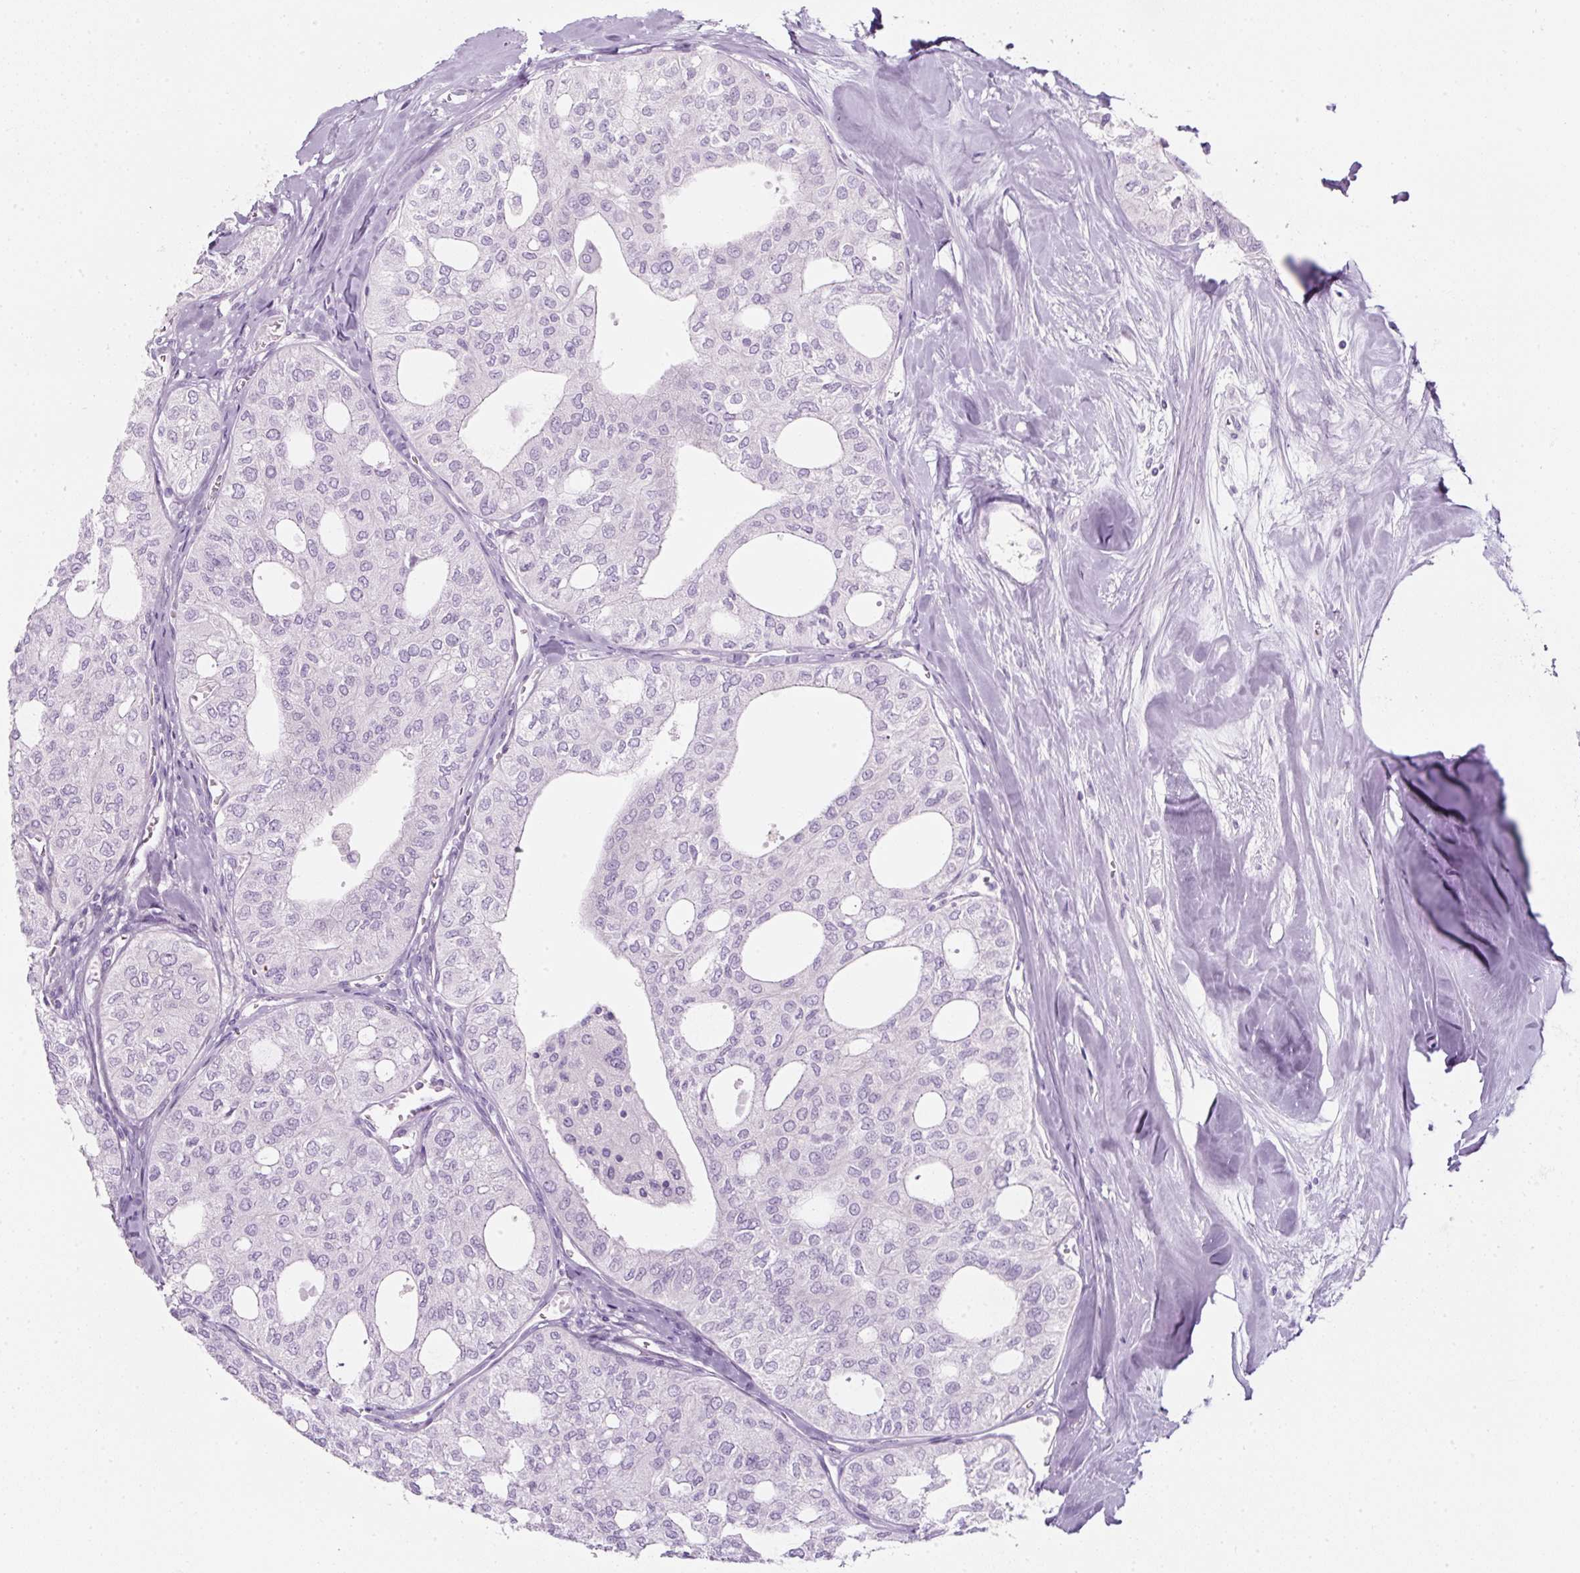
{"staining": {"intensity": "negative", "quantity": "none", "location": "none"}, "tissue": "thyroid cancer", "cell_type": "Tumor cells", "image_type": "cancer", "snomed": [{"axis": "morphology", "description": "Follicular adenoma carcinoma, NOS"}, {"axis": "topography", "description": "Thyroid gland"}], "caption": "Thyroid follicular adenoma carcinoma was stained to show a protein in brown. There is no significant staining in tumor cells. (Immunohistochemistry, brightfield microscopy, high magnification).", "gene": "PF4V1", "patient": {"sex": "male", "age": 75}}